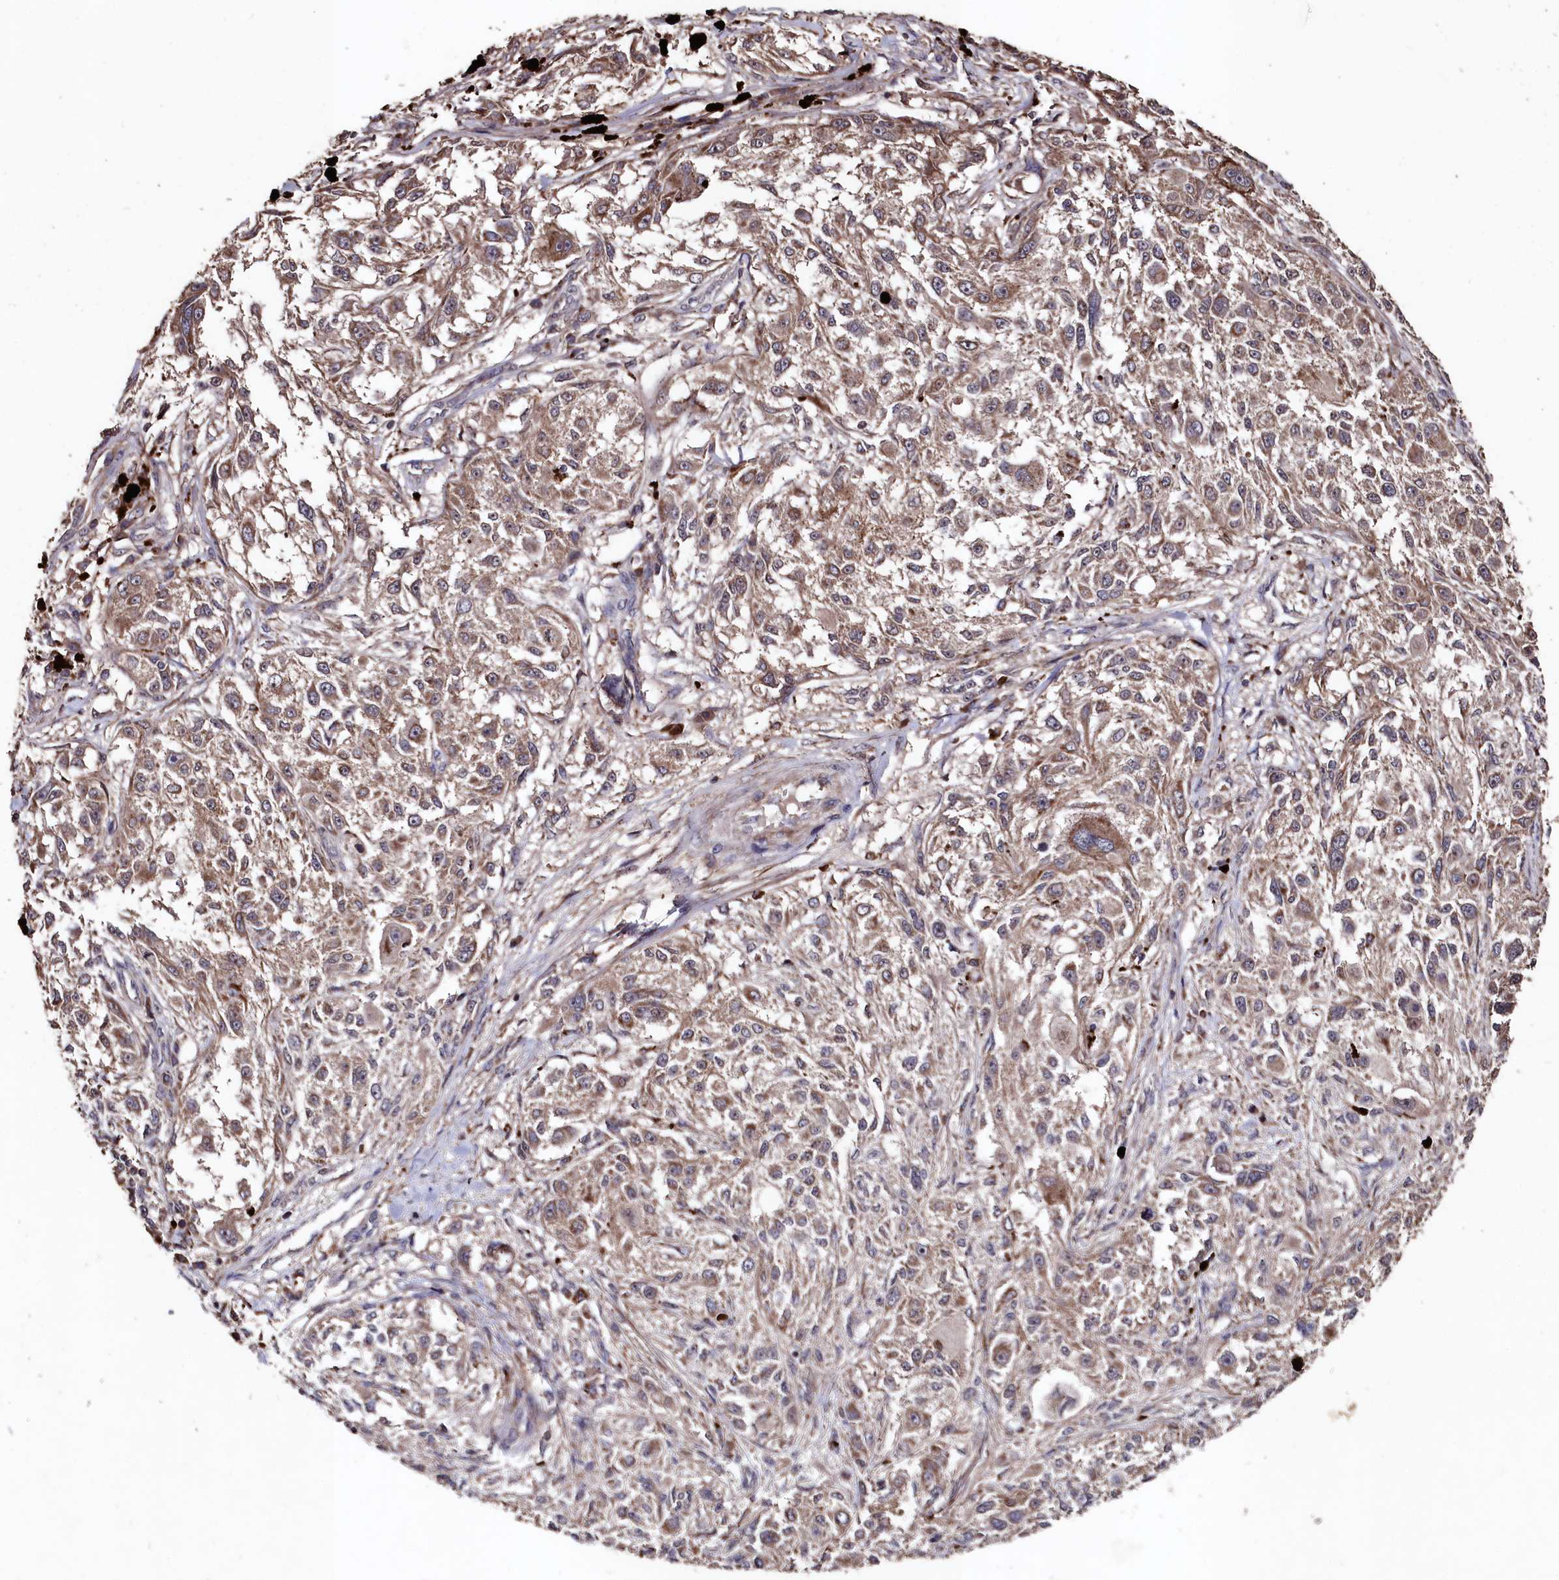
{"staining": {"intensity": "weak", "quantity": ">75%", "location": "cytoplasmic/membranous"}, "tissue": "melanoma", "cell_type": "Tumor cells", "image_type": "cancer", "snomed": [{"axis": "morphology", "description": "Necrosis, NOS"}, {"axis": "morphology", "description": "Malignant melanoma, NOS"}, {"axis": "topography", "description": "Skin"}], "caption": "Protein positivity by IHC reveals weak cytoplasmic/membranous positivity in about >75% of tumor cells in malignant melanoma. (Stains: DAB (3,3'-diaminobenzidine) in brown, nuclei in blue, Microscopy: brightfield microscopy at high magnification).", "gene": "MYO1H", "patient": {"sex": "female", "age": 87}}